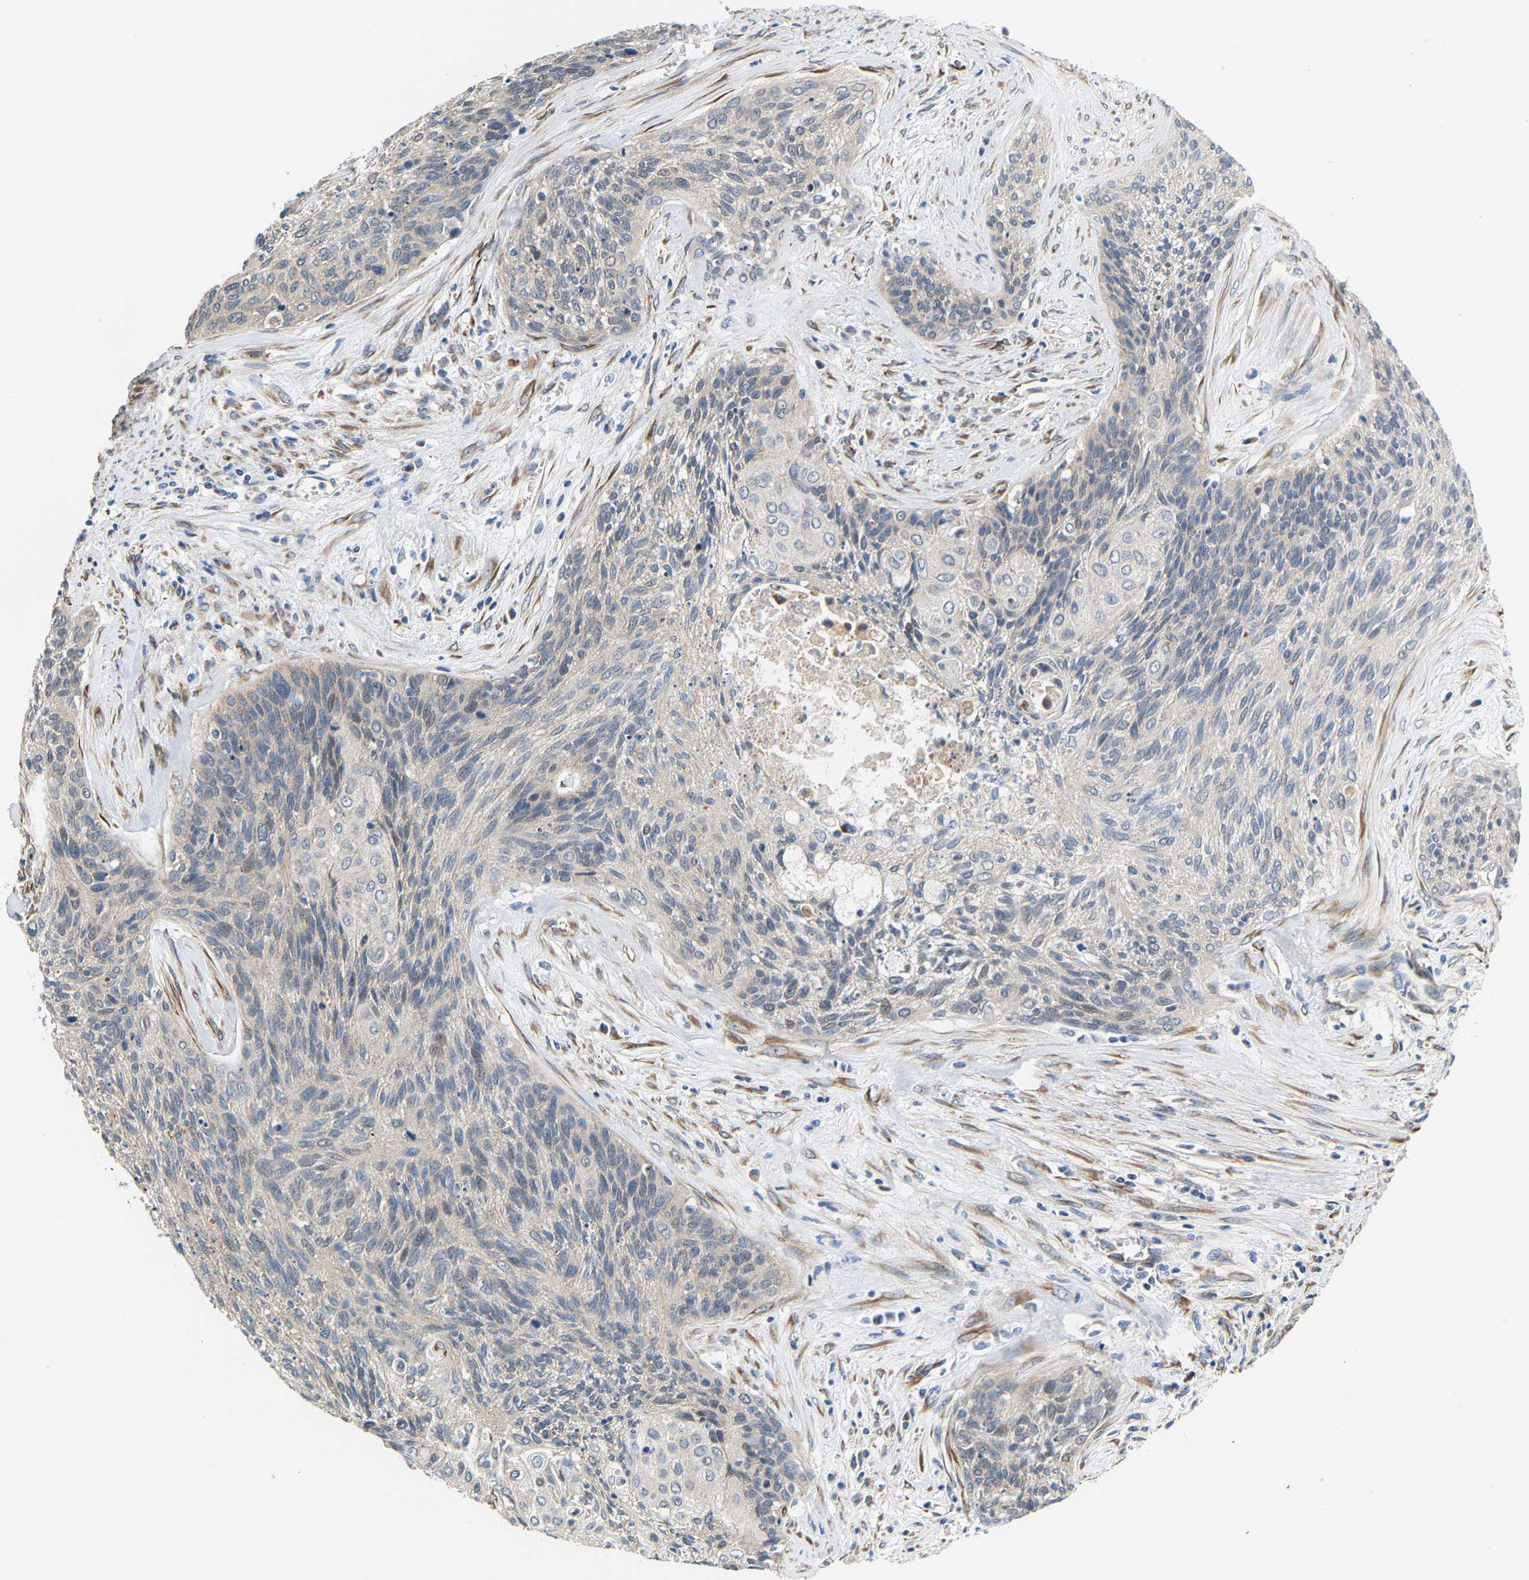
{"staining": {"intensity": "negative", "quantity": "none", "location": "none"}, "tissue": "cervical cancer", "cell_type": "Tumor cells", "image_type": "cancer", "snomed": [{"axis": "morphology", "description": "Squamous cell carcinoma, NOS"}, {"axis": "topography", "description": "Cervix"}], "caption": "Human cervical squamous cell carcinoma stained for a protein using IHC reveals no expression in tumor cells.", "gene": "TMEM168", "patient": {"sex": "female", "age": 55}}